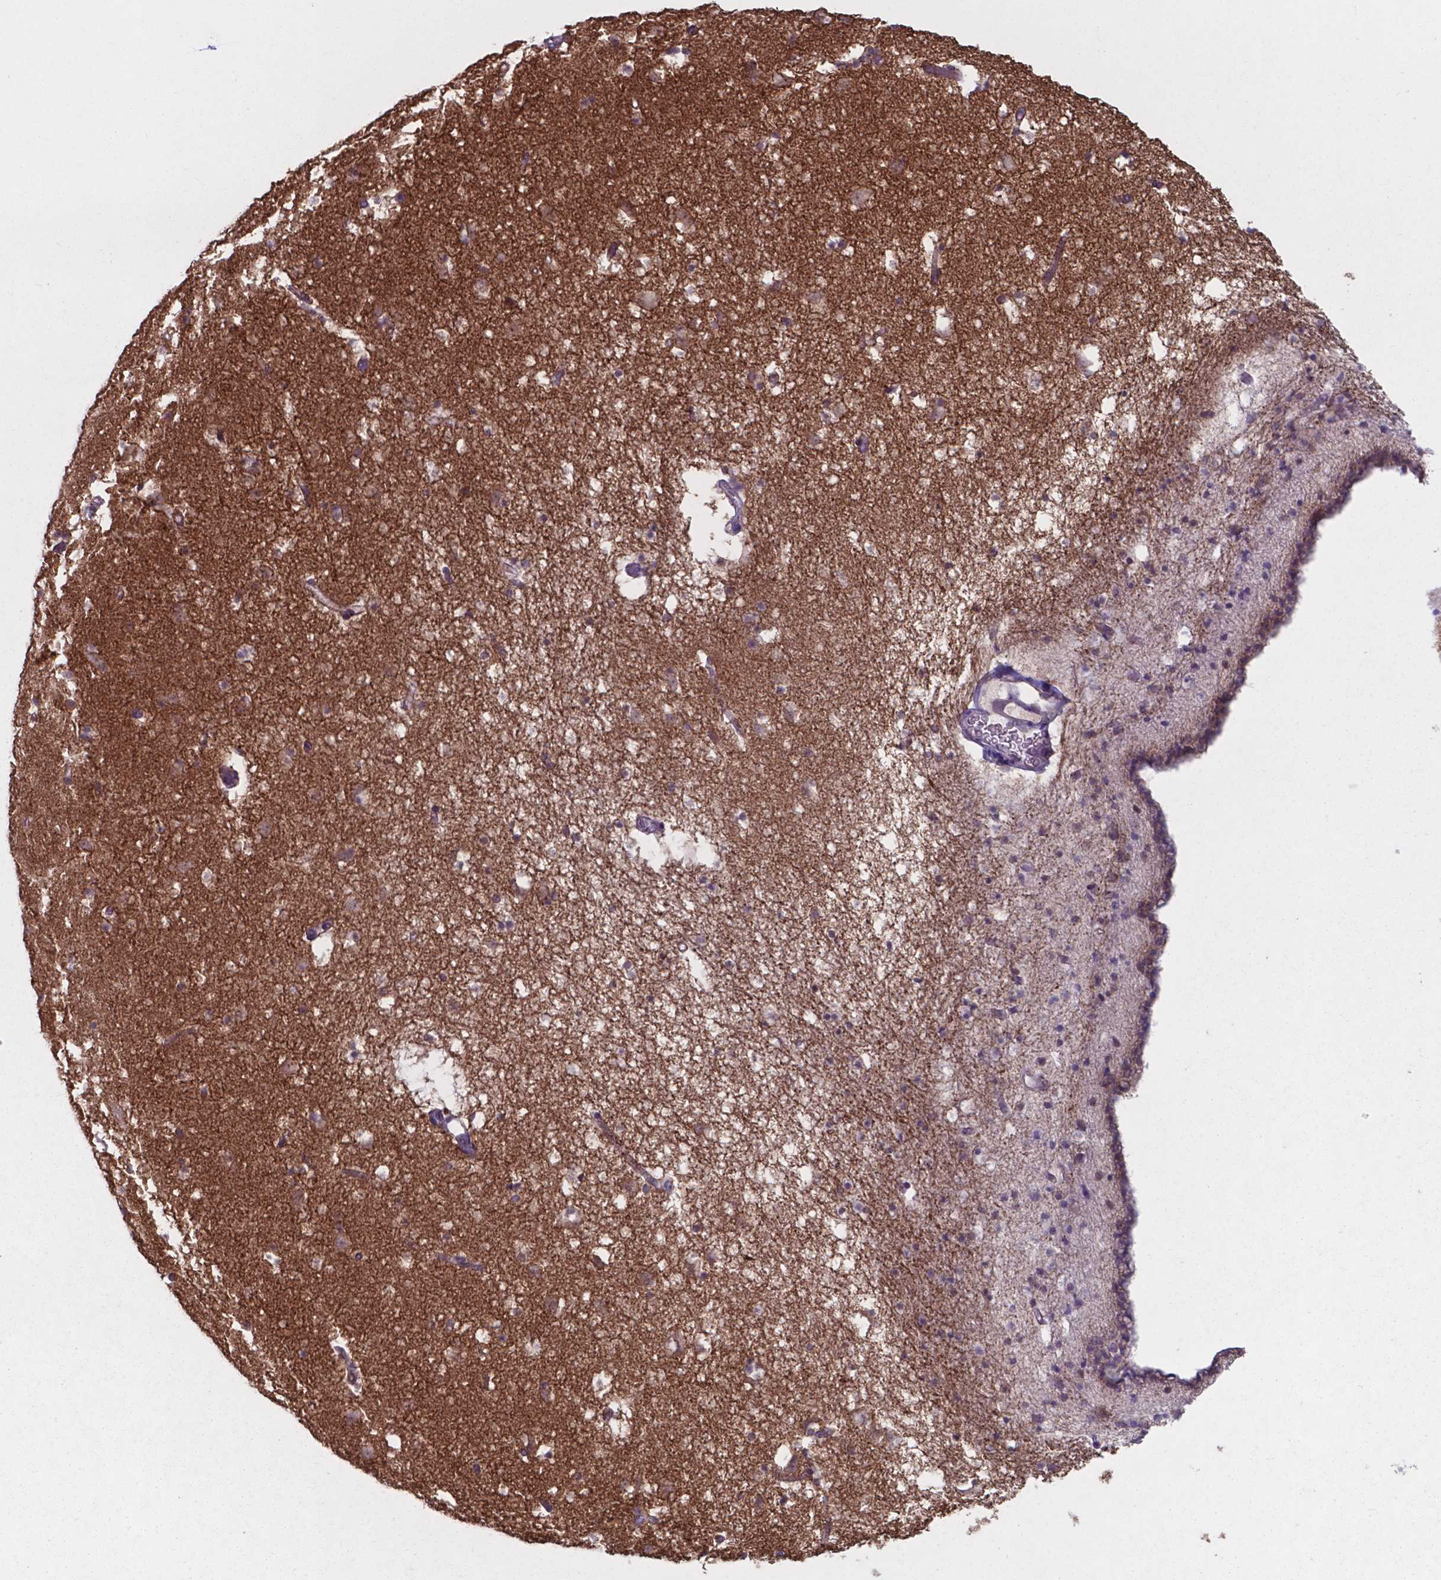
{"staining": {"intensity": "weak", "quantity": "<25%", "location": "cytoplasmic/membranous"}, "tissue": "caudate", "cell_type": "Glial cells", "image_type": "normal", "snomed": [{"axis": "morphology", "description": "Normal tissue, NOS"}, {"axis": "topography", "description": "Lateral ventricle wall"}], "caption": "Human caudate stained for a protein using immunohistochemistry (IHC) shows no positivity in glial cells.", "gene": "UBE2E2", "patient": {"sex": "female", "age": 42}}